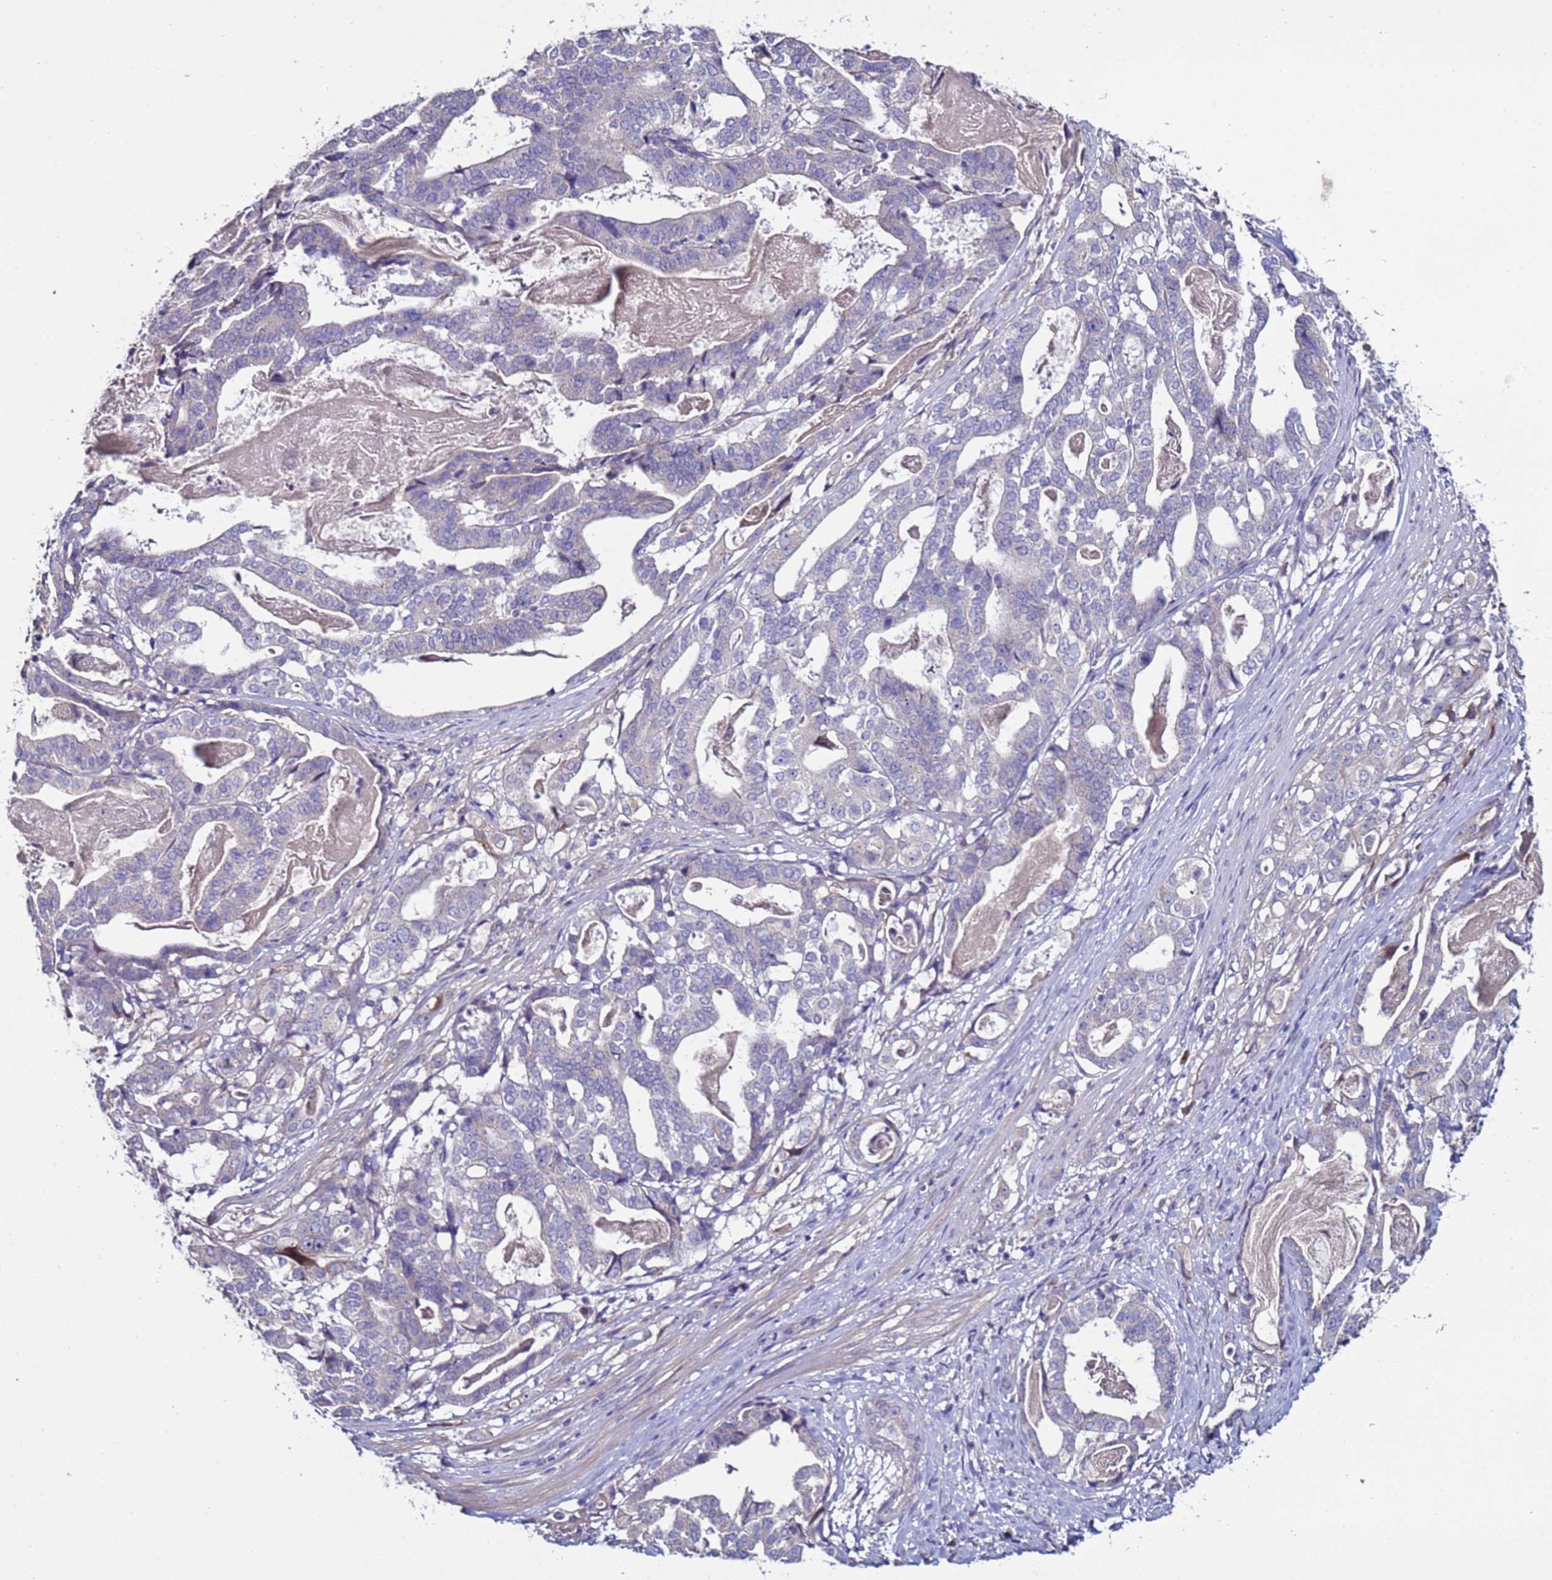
{"staining": {"intensity": "negative", "quantity": "none", "location": "none"}, "tissue": "stomach cancer", "cell_type": "Tumor cells", "image_type": "cancer", "snomed": [{"axis": "morphology", "description": "Adenocarcinoma, NOS"}, {"axis": "topography", "description": "Stomach"}], "caption": "The micrograph shows no significant positivity in tumor cells of stomach cancer.", "gene": "RABL2B", "patient": {"sex": "male", "age": 48}}